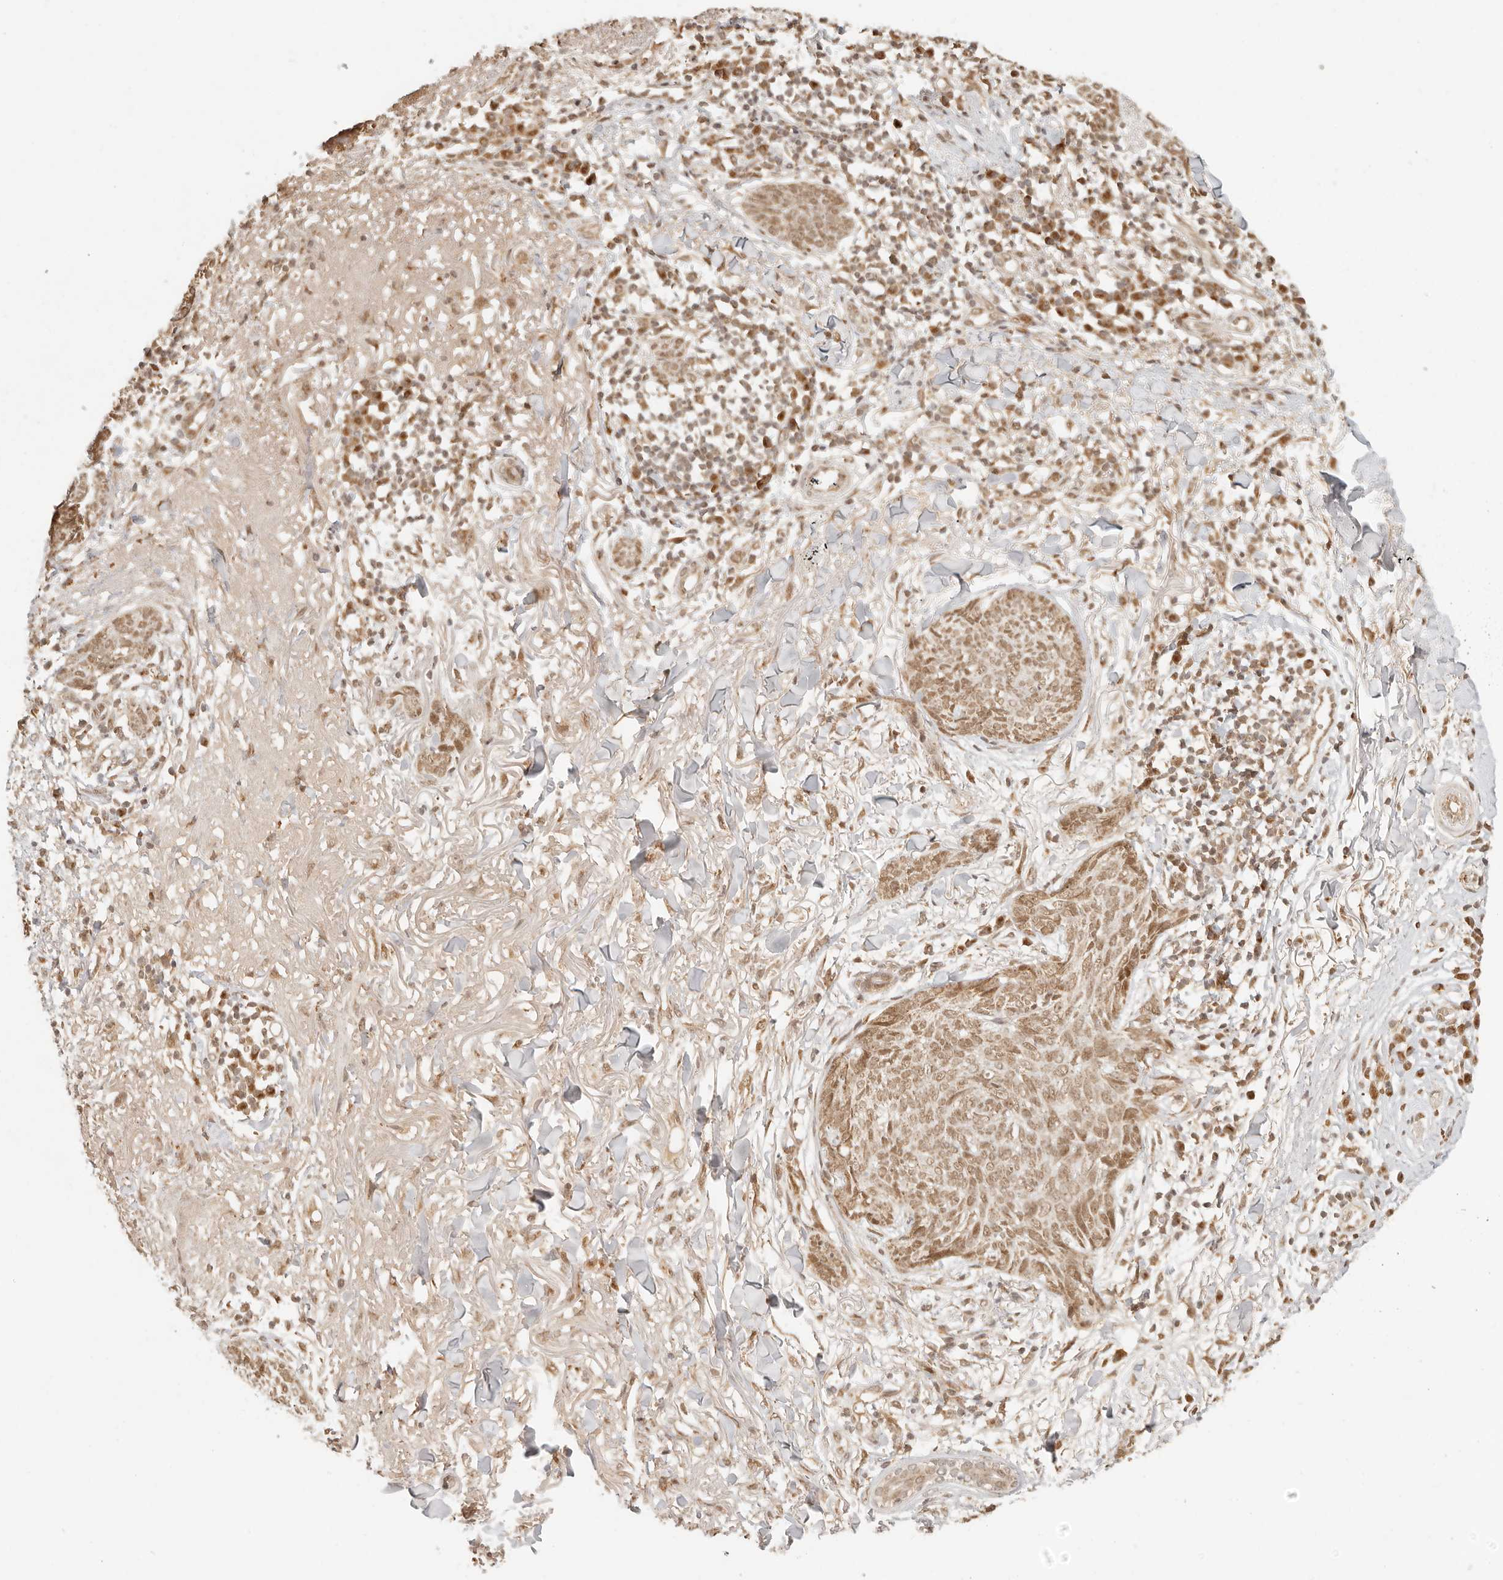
{"staining": {"intensity": "moderate", "quantity": ">75%", "location": "nuclear"}, "tissue": "skin cancer", "cell_type": "Tumor cells", "image_type": "cancer", "snomed": [{"axis": "morphology", "description": "Basal cell carcinoma"}, {"axis": "topography", "description": "Skin"}], "caption": "DAB (3,3'-diaminobenzidine) immunohistochemical staining of skin basal cell carcinoma displays moderate nuclear protein expression in about >75% of tumor cells. (IHC, brightfield microscopy, high magnification).", "gene": "INTS11", "patient": {"sex": "male", "age": 85}}